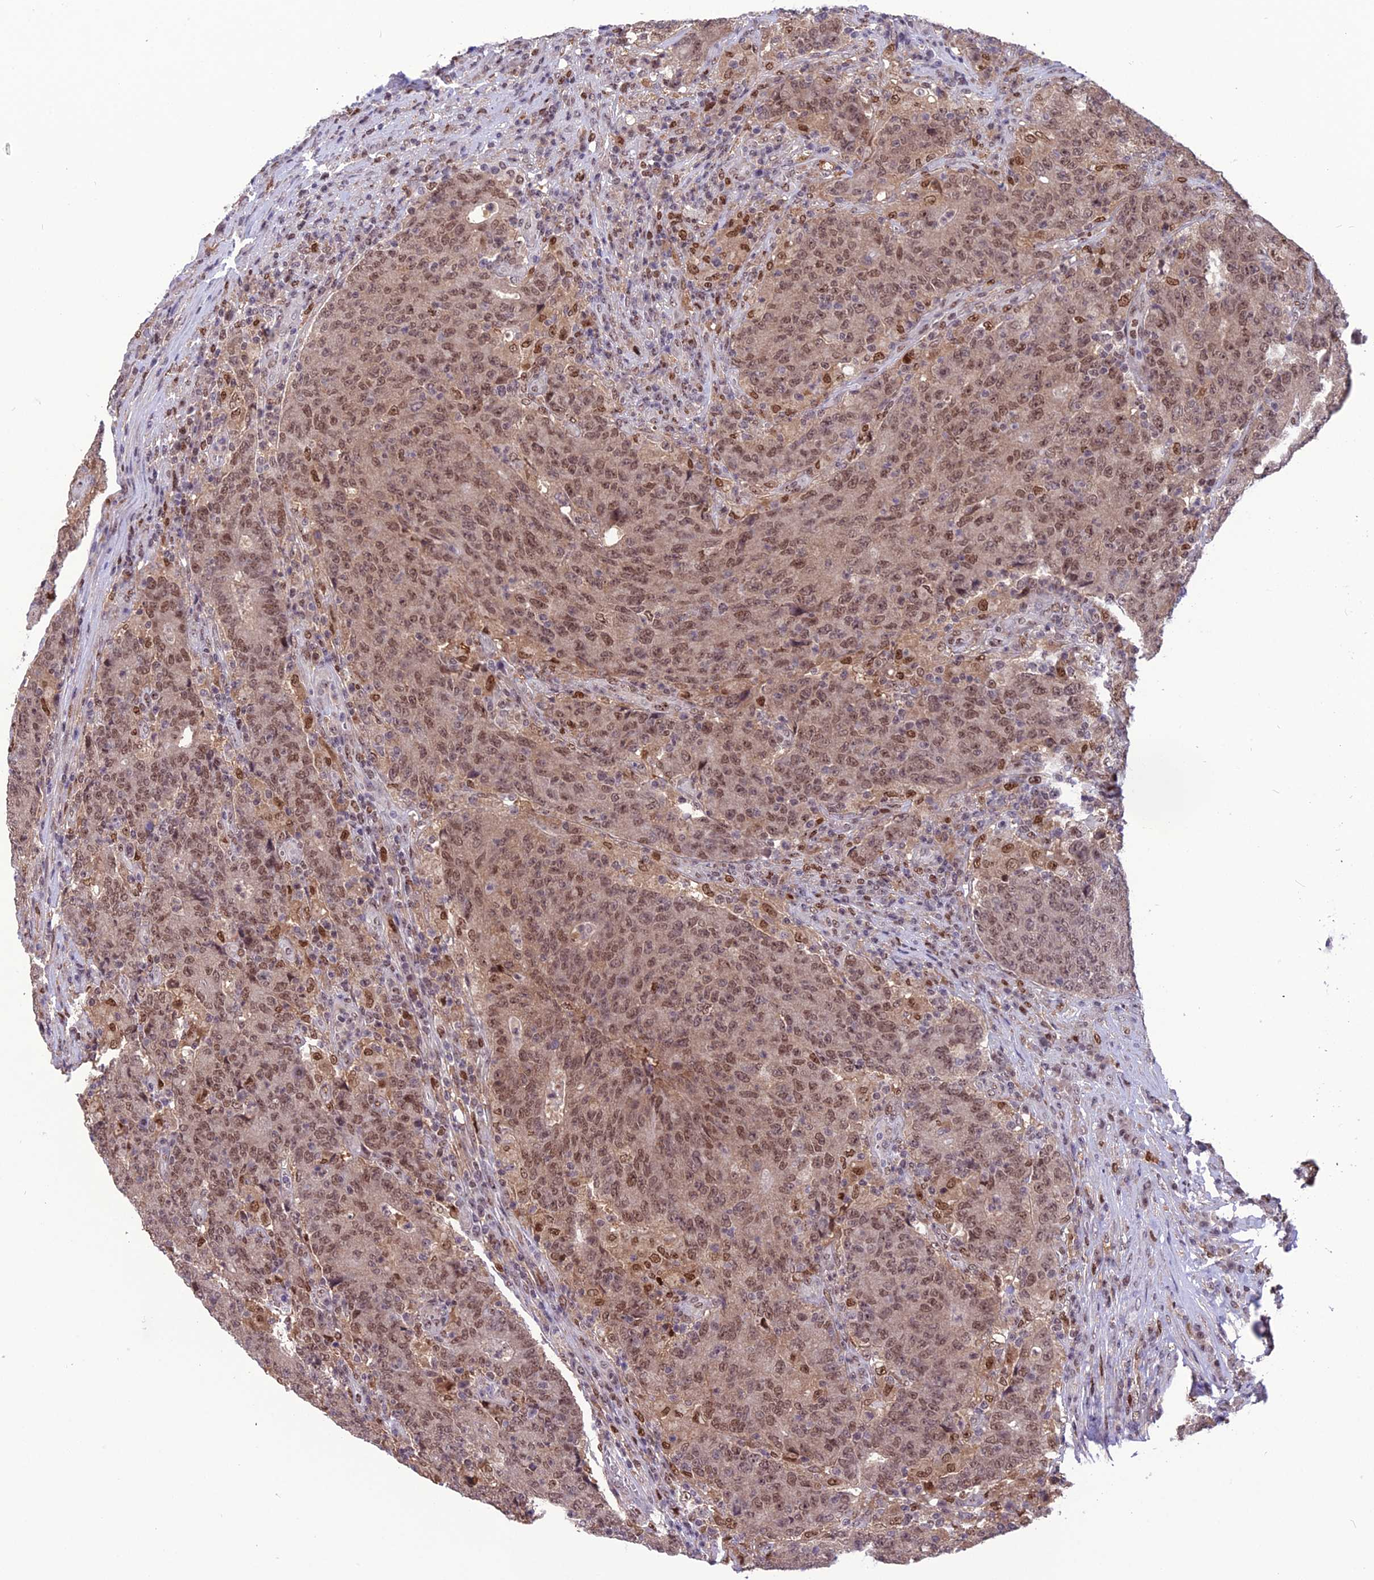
{"staining": {"intensity": "moderate", "quantity": ">75%", "location": "cytoplasmic/membranous,nuclear"}, "tissue": "colorectal cancer", "cell_type": "Tumor cells", "image_type": "cancer", "snomed": [{"axis": "morphology", "description": "Adenocarcinoma, NOS"}, {"axis": "topography", "description": "Colon"}], "caption": "Immunohistochemistry of human adenocarcinoma (colorectal) demonstrates medium levels of moderate cytoplasmic/membranous and nuclear expression in approximately >75% of tumor cells. (DAB (3,3'-diaminobenzidine) IHC with brightfield microscopy, high magnification).", "gene": "MIS12", "patient": {"sex": "female", "age": 75}}